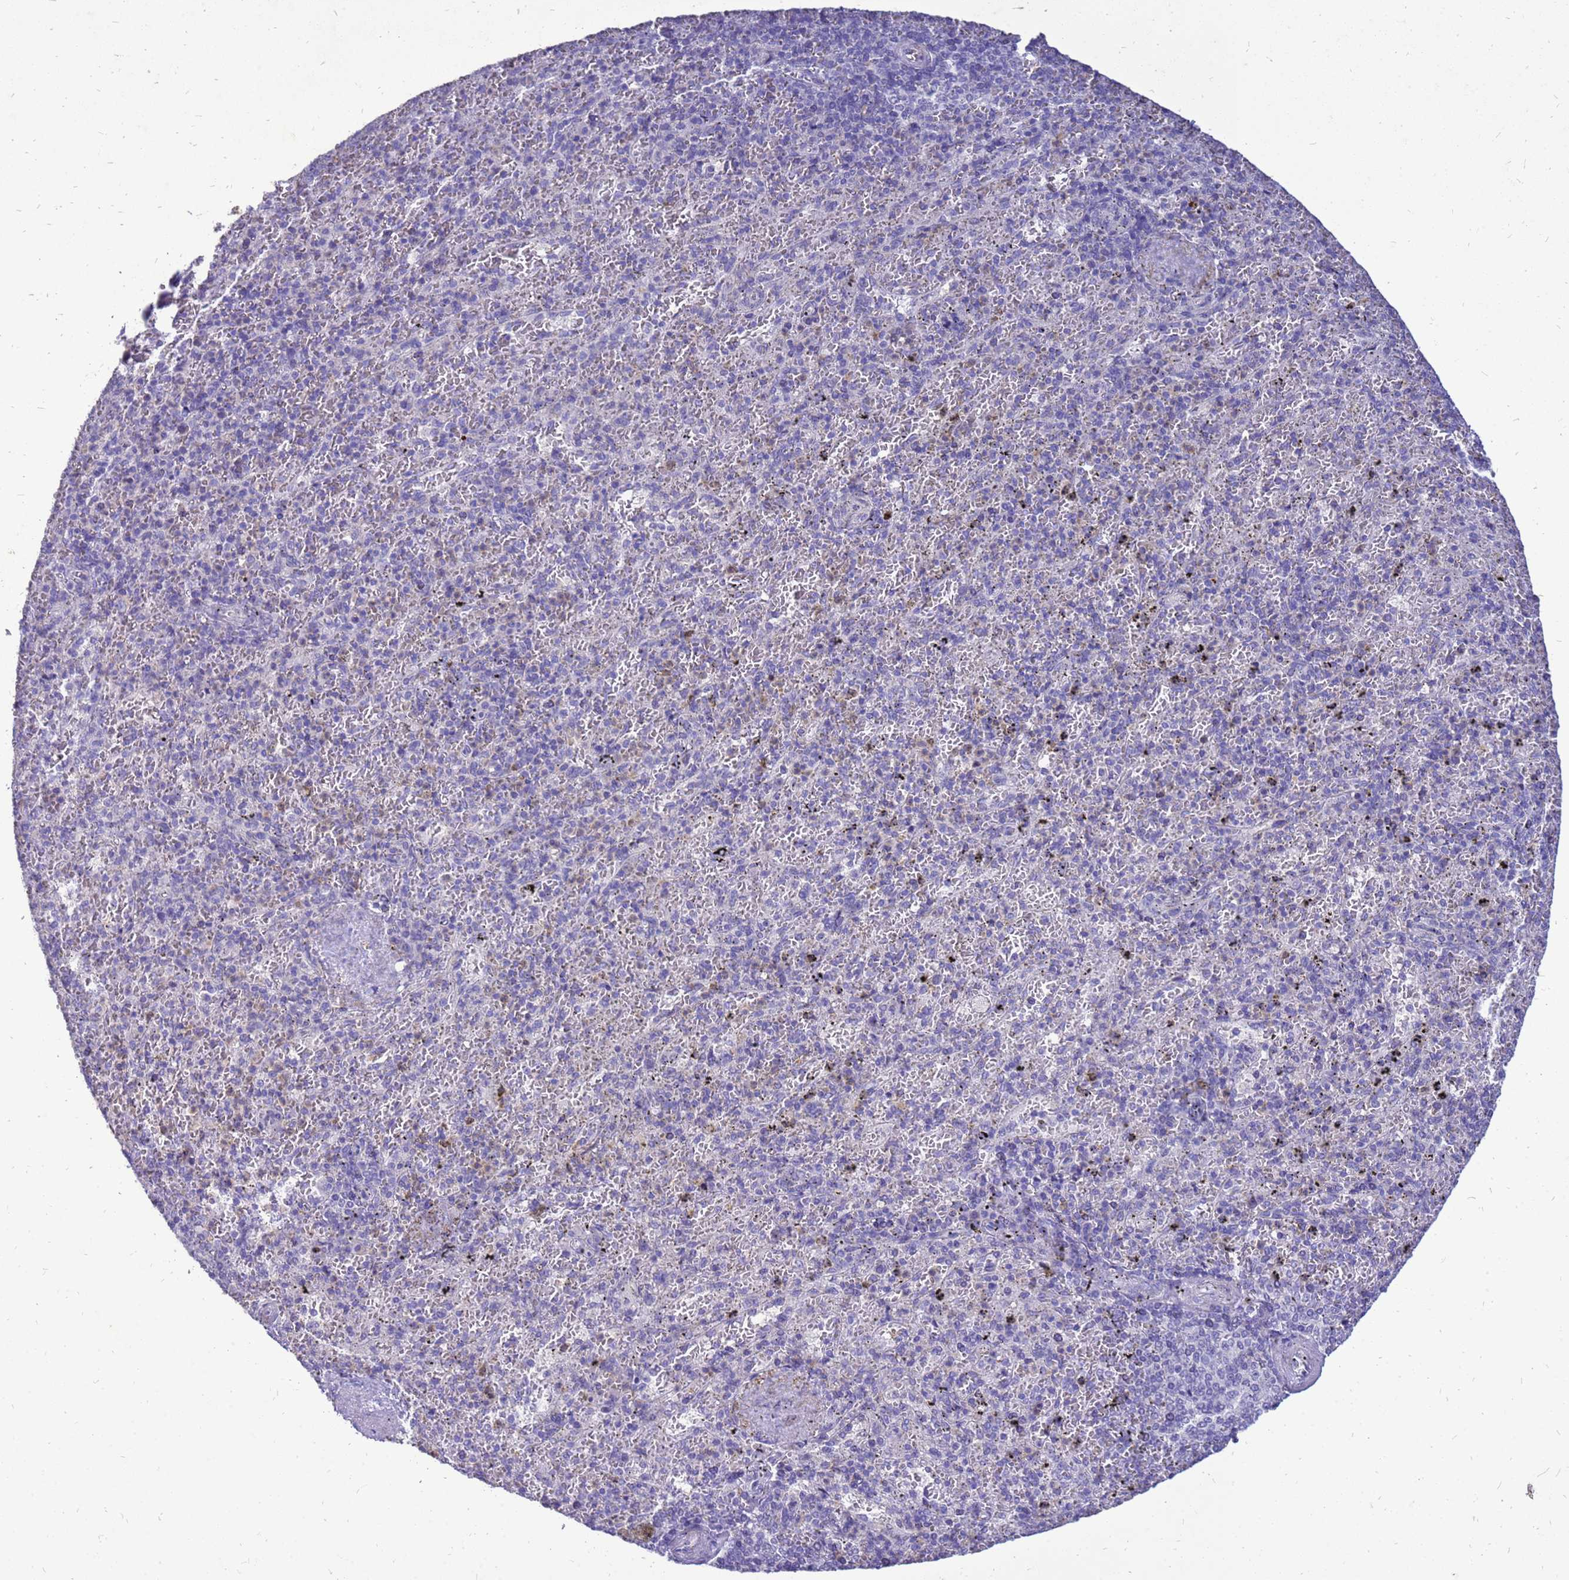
{"staining": {"intensity": "negative", "quantity": "none", "location": "none"}, "tissue": "spleen", "cell_type": "Cells in red pulp", "image_type": "normal", "snomed": [{"axis": "morphology", "description": "Normal tissue, NOS"}, {"axis": "topography", "description": "Spleen"}], "caption": "There is no significant positivity in cells in red pulp of spleen. (Stains: DAB immunohistochemistry (IHC) with hematoxylin counter stain, Microscopy: brightfield microscopy at high magnification).", "gene": "AKR1C1", "patient": {"sex": "male", "age": 82}}